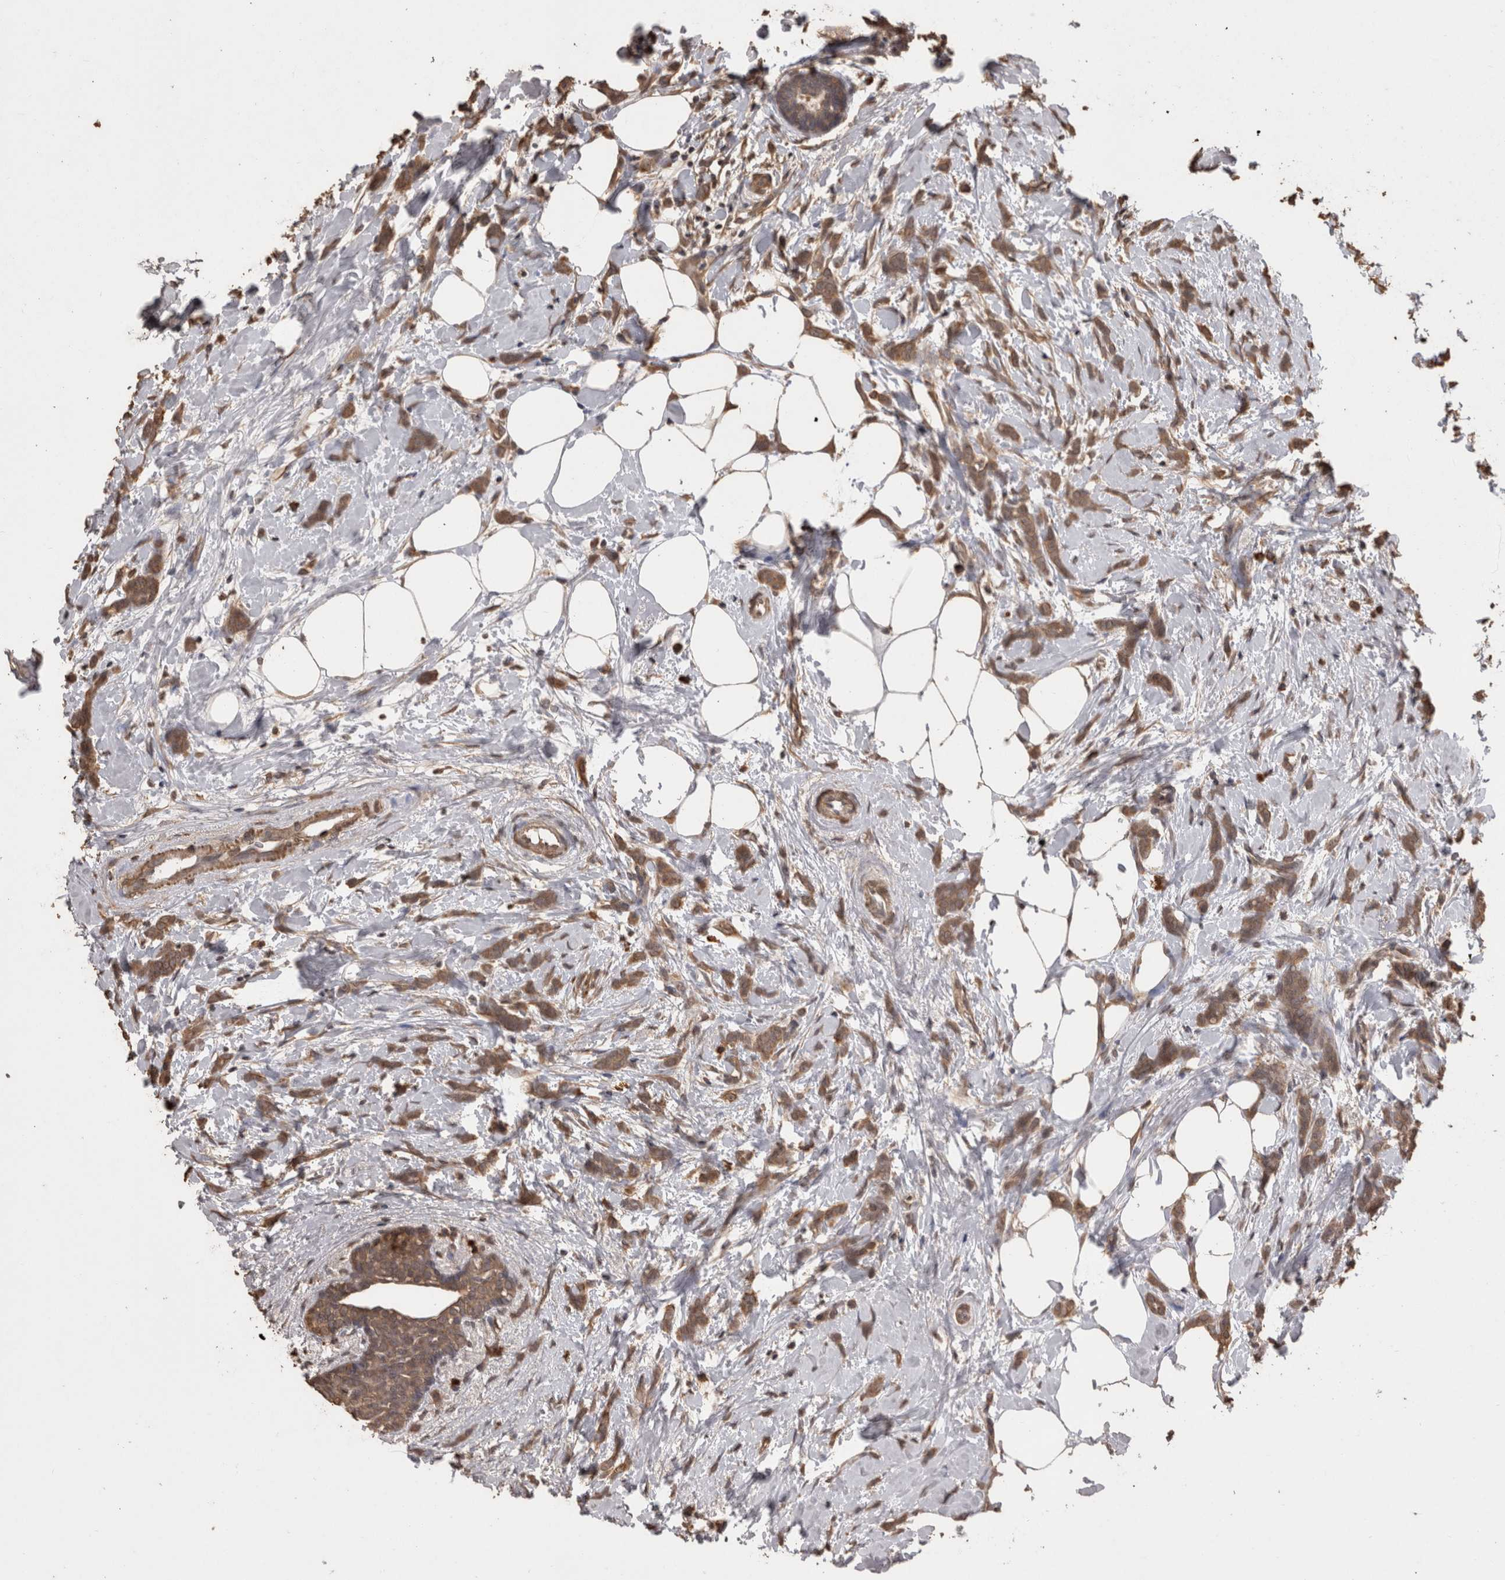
{"staining": {"intensity": "moderate", "quantity": ">75%", "location": "cytoplasmic/membranous"}, "tissue": "breast cancer", "cell_type": "Tumor cells", "image_type": "cancer", "snomed": [{"axis": "morphology", "description": "Lobular carcinoma, in situ"}, {"axis": "morphology", "description": "Lobular carcinoma"}, {"axis": "topography", "description": "Breast"}], "caption": "Human breast lobular carcinoma in situ stained for a protein (brown) shows moderate cytoplasmic/membranous positive positivity in approximately >75% of tumor cells.", "gene": "SOCS5", "patient": {"sex": "female", "age": 41}}